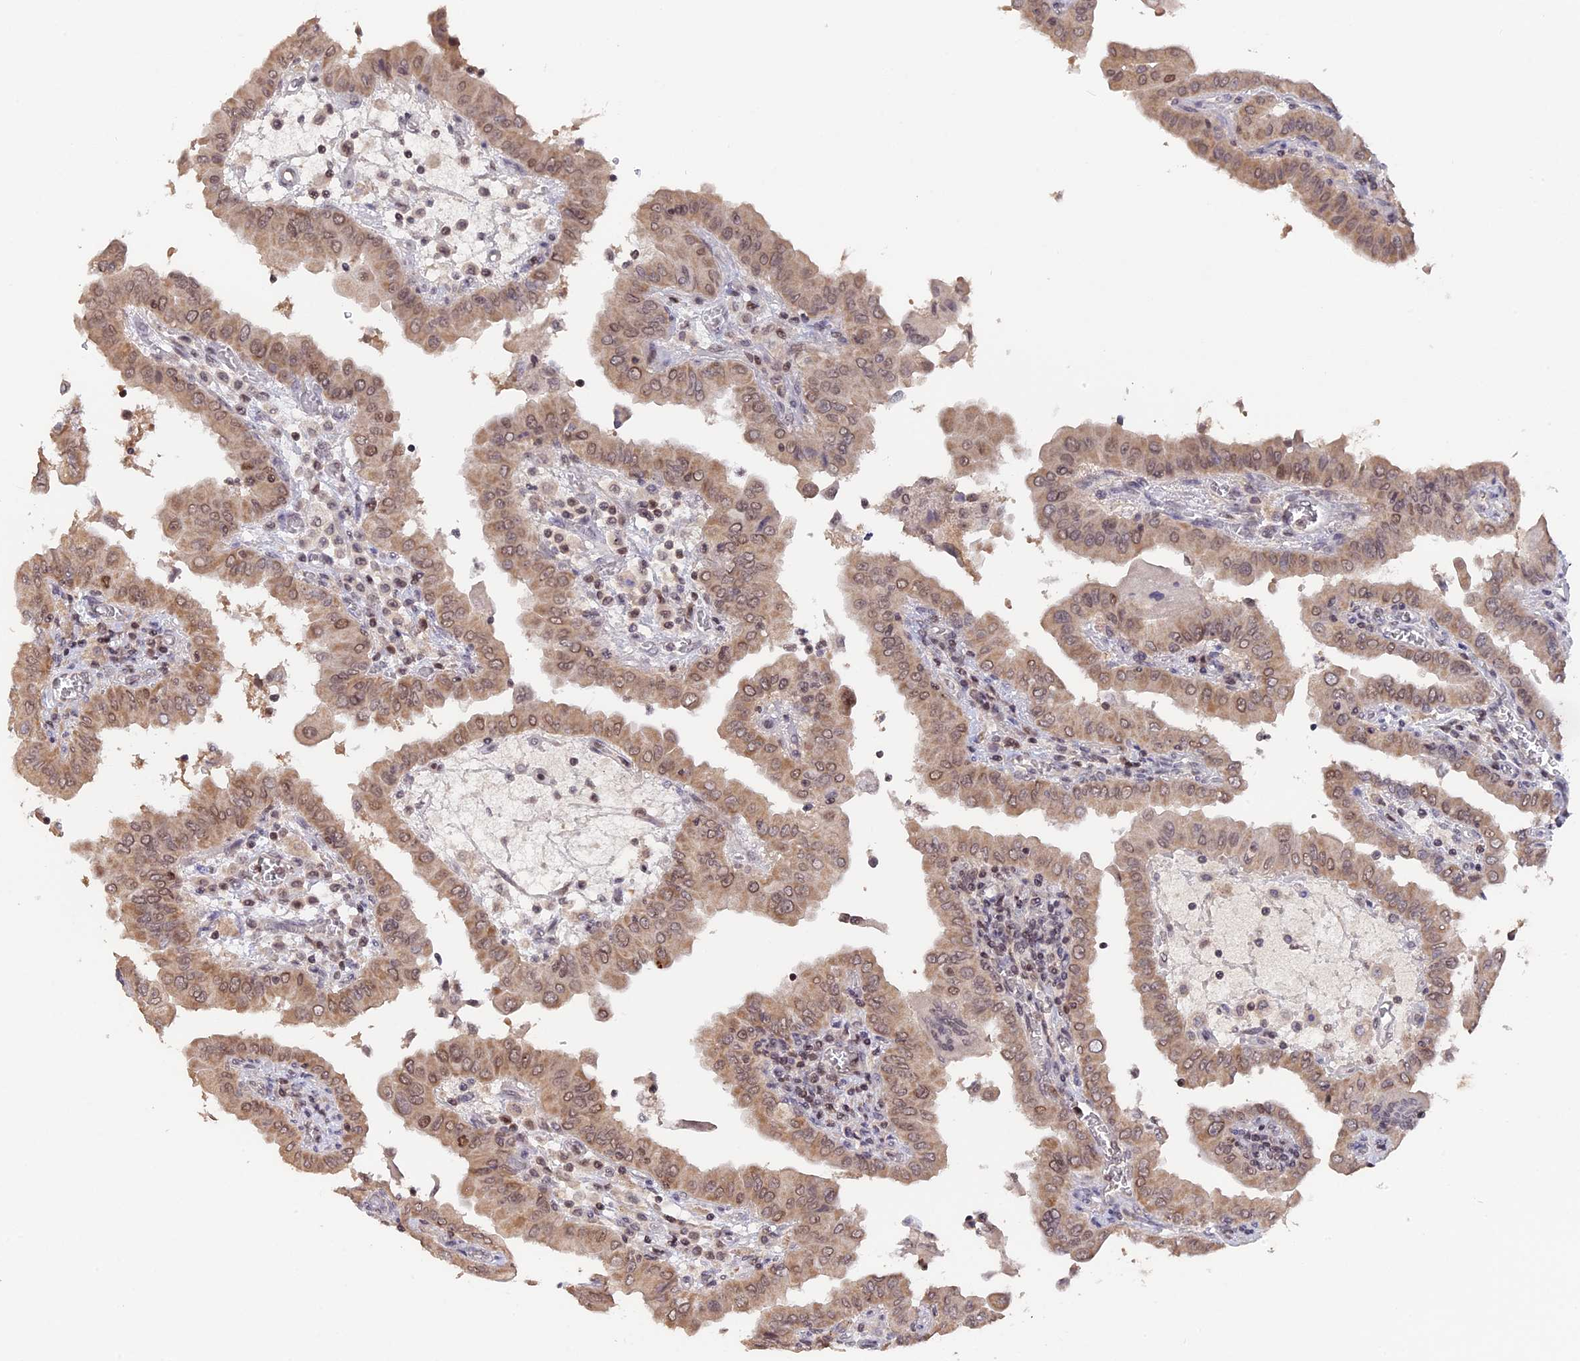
{"staining": {"intensity": "moderate", "quantity": ">75%", "location": "cytoplasmic/membranous,nuclear"}, "tissue": "thyroid cancer", "cell_type": "Tumor cells", "image_type": "cancer", "snomed": [{"axis": "morphology", "description": "Papillary adenocarcinoma, NOS"}, {"axis": "topography", "description": "Thyroid gland"}], "caption": "Thyroid papillary adenocarcinoma stained with immunohistochemistry (IHC) reveals moderate cytoplasmic/membranous and nuclear positivity in approximately >75% of tumor cells. Nuclei are stained in blue.", "gene": "RFC5", "patient": {"sex": "male", "age": 33}}